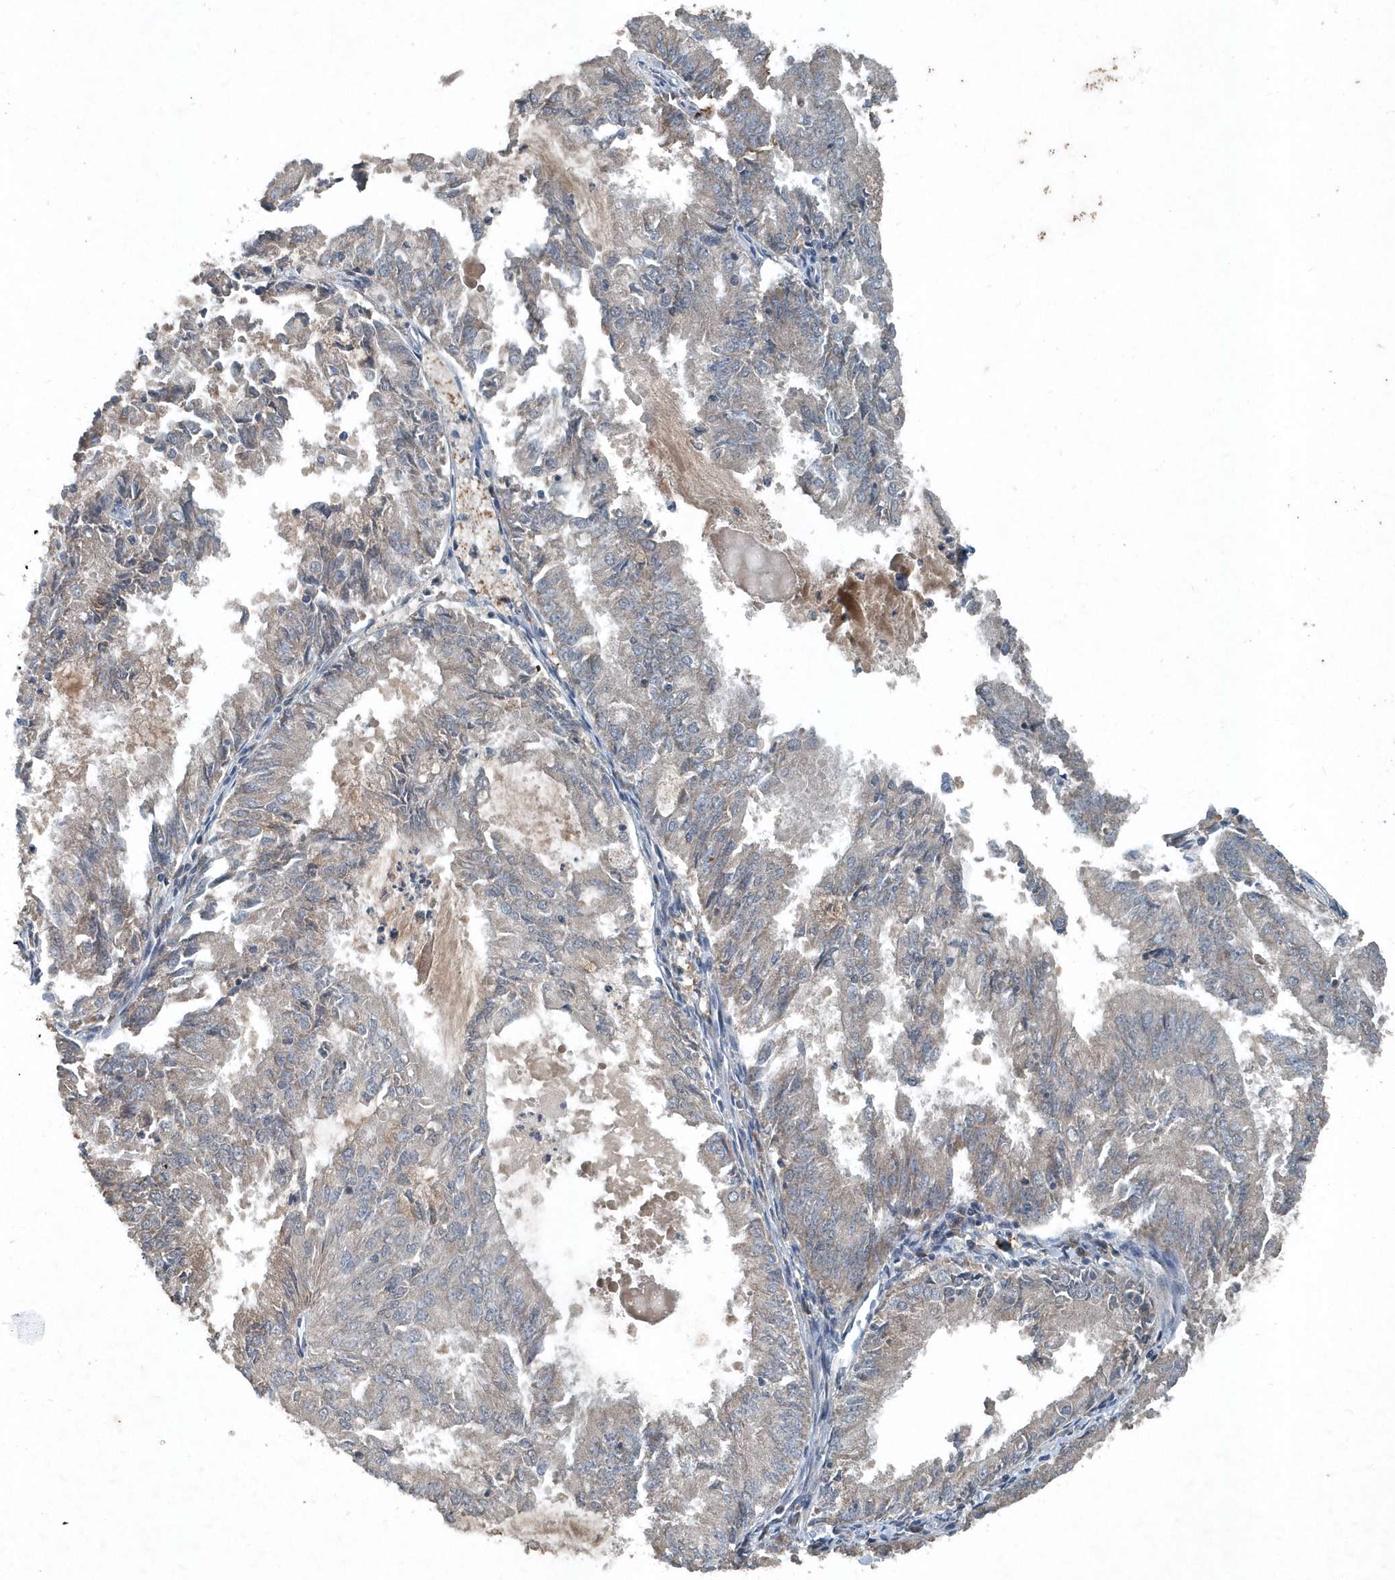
{"staining": {"intensity": "negative", "quantity": "none", "location": "none"}, "tissue": "endometrial cancer", "cell_type": "Tumor cells", "image_type": "cancer", "snomed": [{"axis": "morphology", "description": "Adenocarcinoma, NOS"}, {"axis": "topography", "description": "Endometrium"}], "caption": "Immunohistochemistry image of neoplastic tissue: endometrial cancer stained with DAB (3,3'-diaminobenzidine) shows no significant protein expression in tumor cells.", "gene": "SCFD2", "patient": {"sex": "female", "age": 57}}